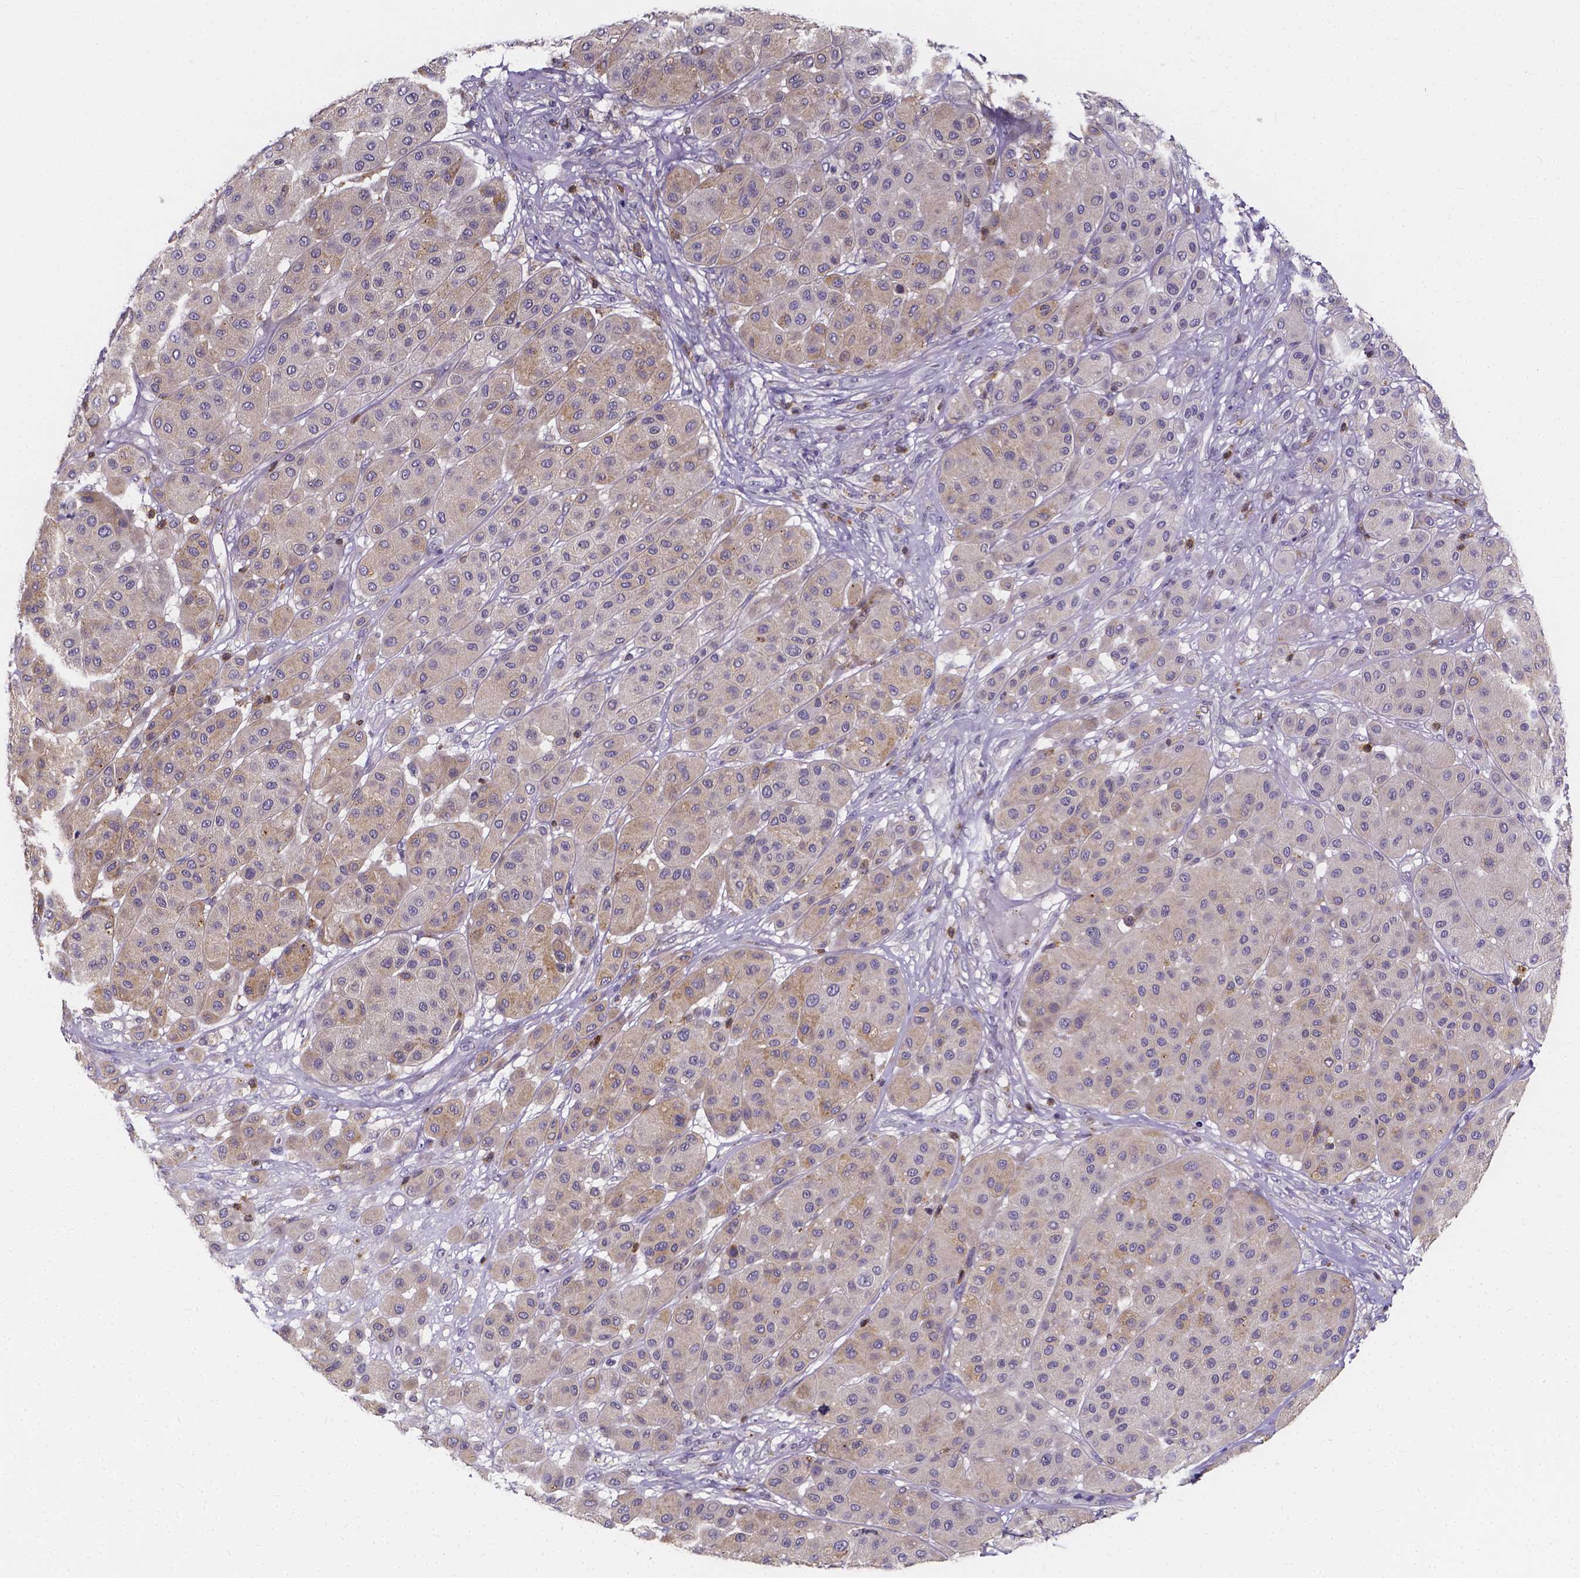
{"staining": {"intensity": "weak", "quantity": "<25%", "location": "cytoplasmic/membranous"}, "tissue": "melanoma", "cell_type": "Tumor cells", "image_type": "cancer", "snomed": [{"axis": "morphology", "description": "Malignant melanoma, Metastatic site"}, {"axis": "topography", "description": "Smooth muscle"}], "caption": "DAB immunohistochemical staining of human melanoma reveals no significant positivity in tumor cells. (Immunohistochemistry, brightfield microscopy, high magnification).", "gene": "THEMIS", "patient": {"sex": "male", "age": 41}}